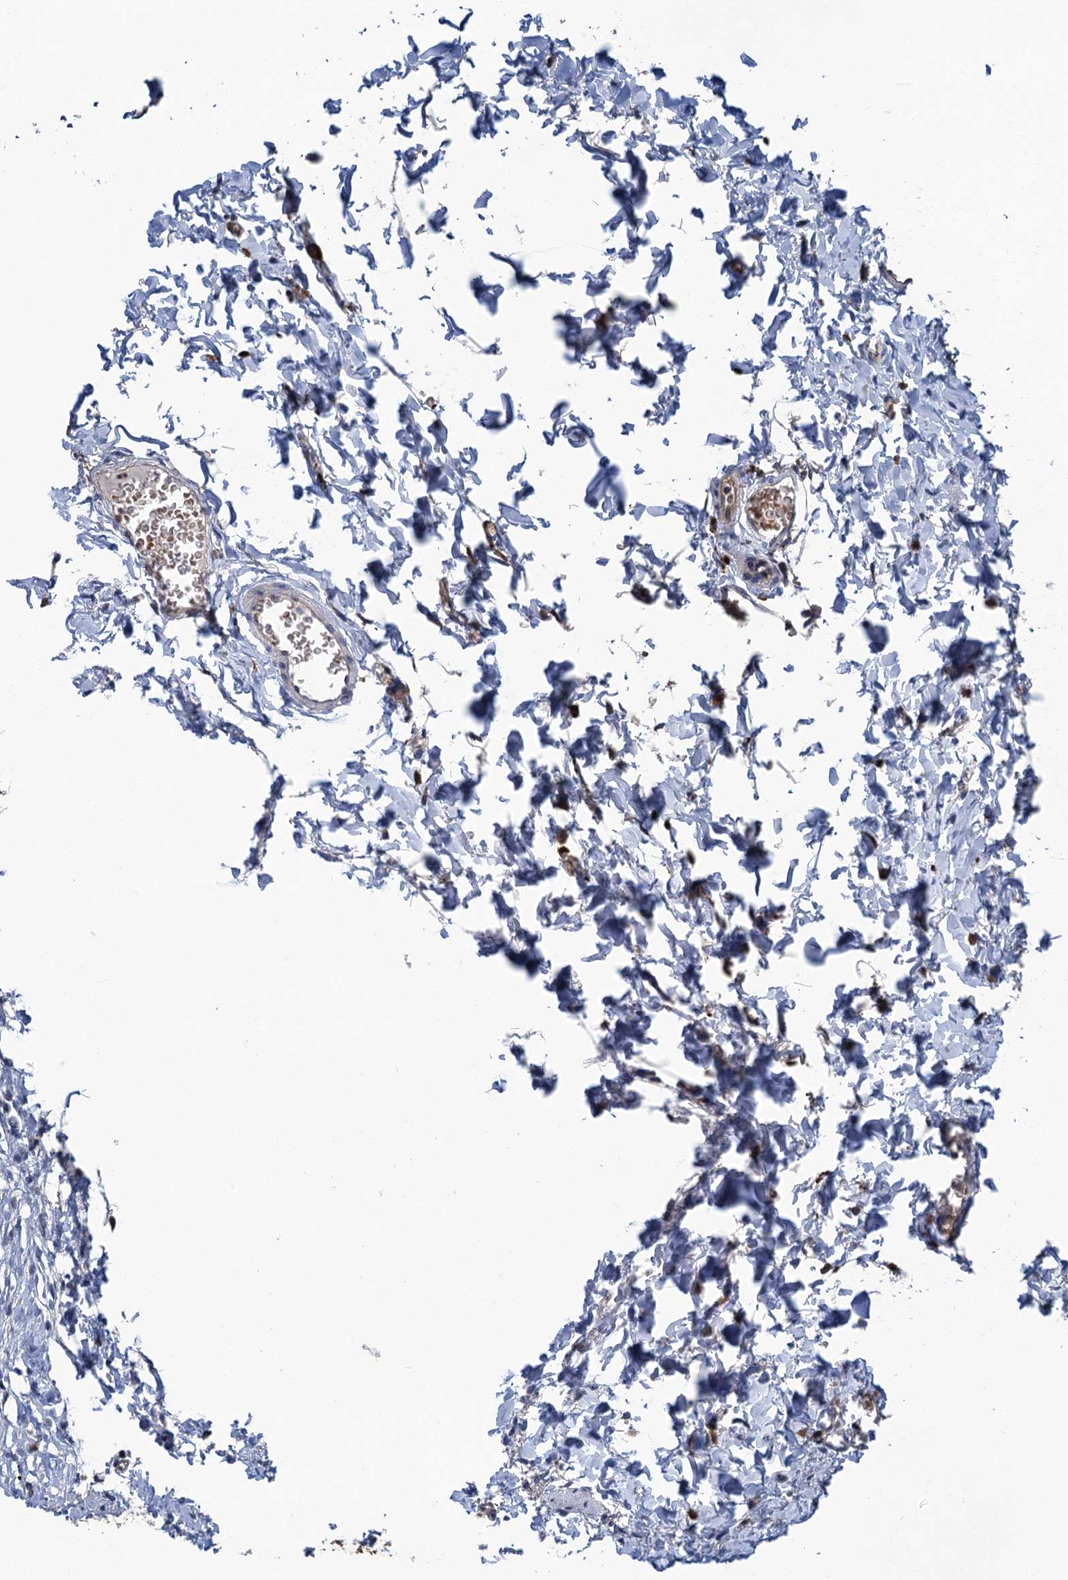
{"staining": {"intensity": "moderate", "quantity": "25%-75%", "location": "cytoplasmic/membranous"}, "tissue": "urinary bladder", "cell_type": "Urothelial cells", "image_type": "normal", "snomed": [{"axis": "morphology", "description": "Normal tissue, NOS"}, {"axis": "topography", "description": "Urinary bladder"}], "caption": "Normal urinary bladder demonstrates moderate cytoplasmic/membranous expression in about 25%-75% of urothelial cells Nuclei are stained in blue..", "gene": "KBTBD8", "patient": {"sex": "male", "age": 55}}